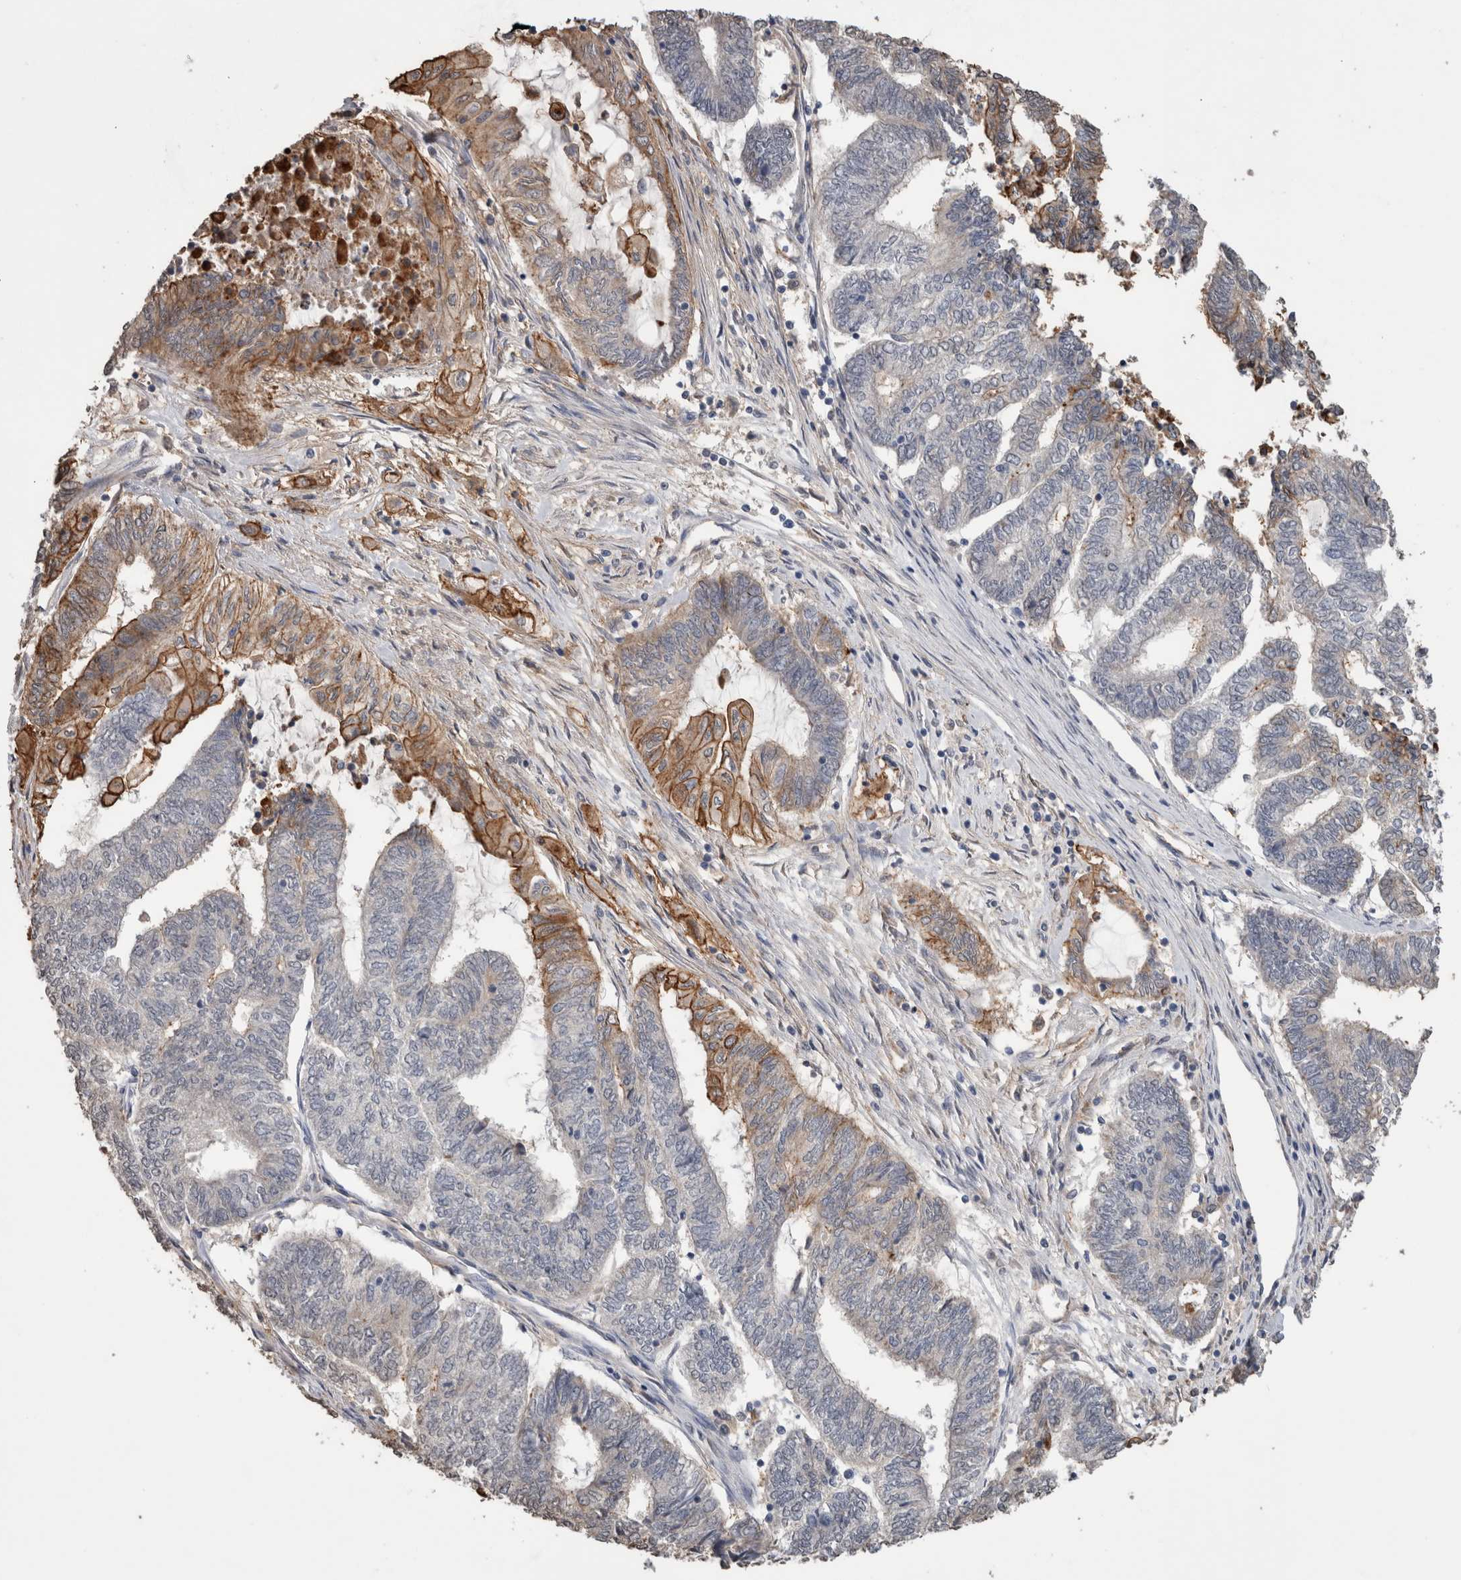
{"staining": {"intensity": "moderate", "quantity": "<25%", "location": "cytoplasmic/membranous"}, "tissue": "endometrial cancer", "cell_type": "Tumor cells", "image_type": "cancer", "snomed": [{"axis": "morphology", "description": "Adenocarcinoma, NOS"}, {"axis": "topography", "description": "Uterus"}, {"axis": "topography", "description": "Endometrium"}], "caption": "Immunohistochemical staining of adenocarcinoma (endometrial) displays low levels of moderate cytoplasmic/membranous protein staining in approximately <25% of tumor cells.", "gene": "S100A10", "patient": {"sex": "female", "age": 70}}